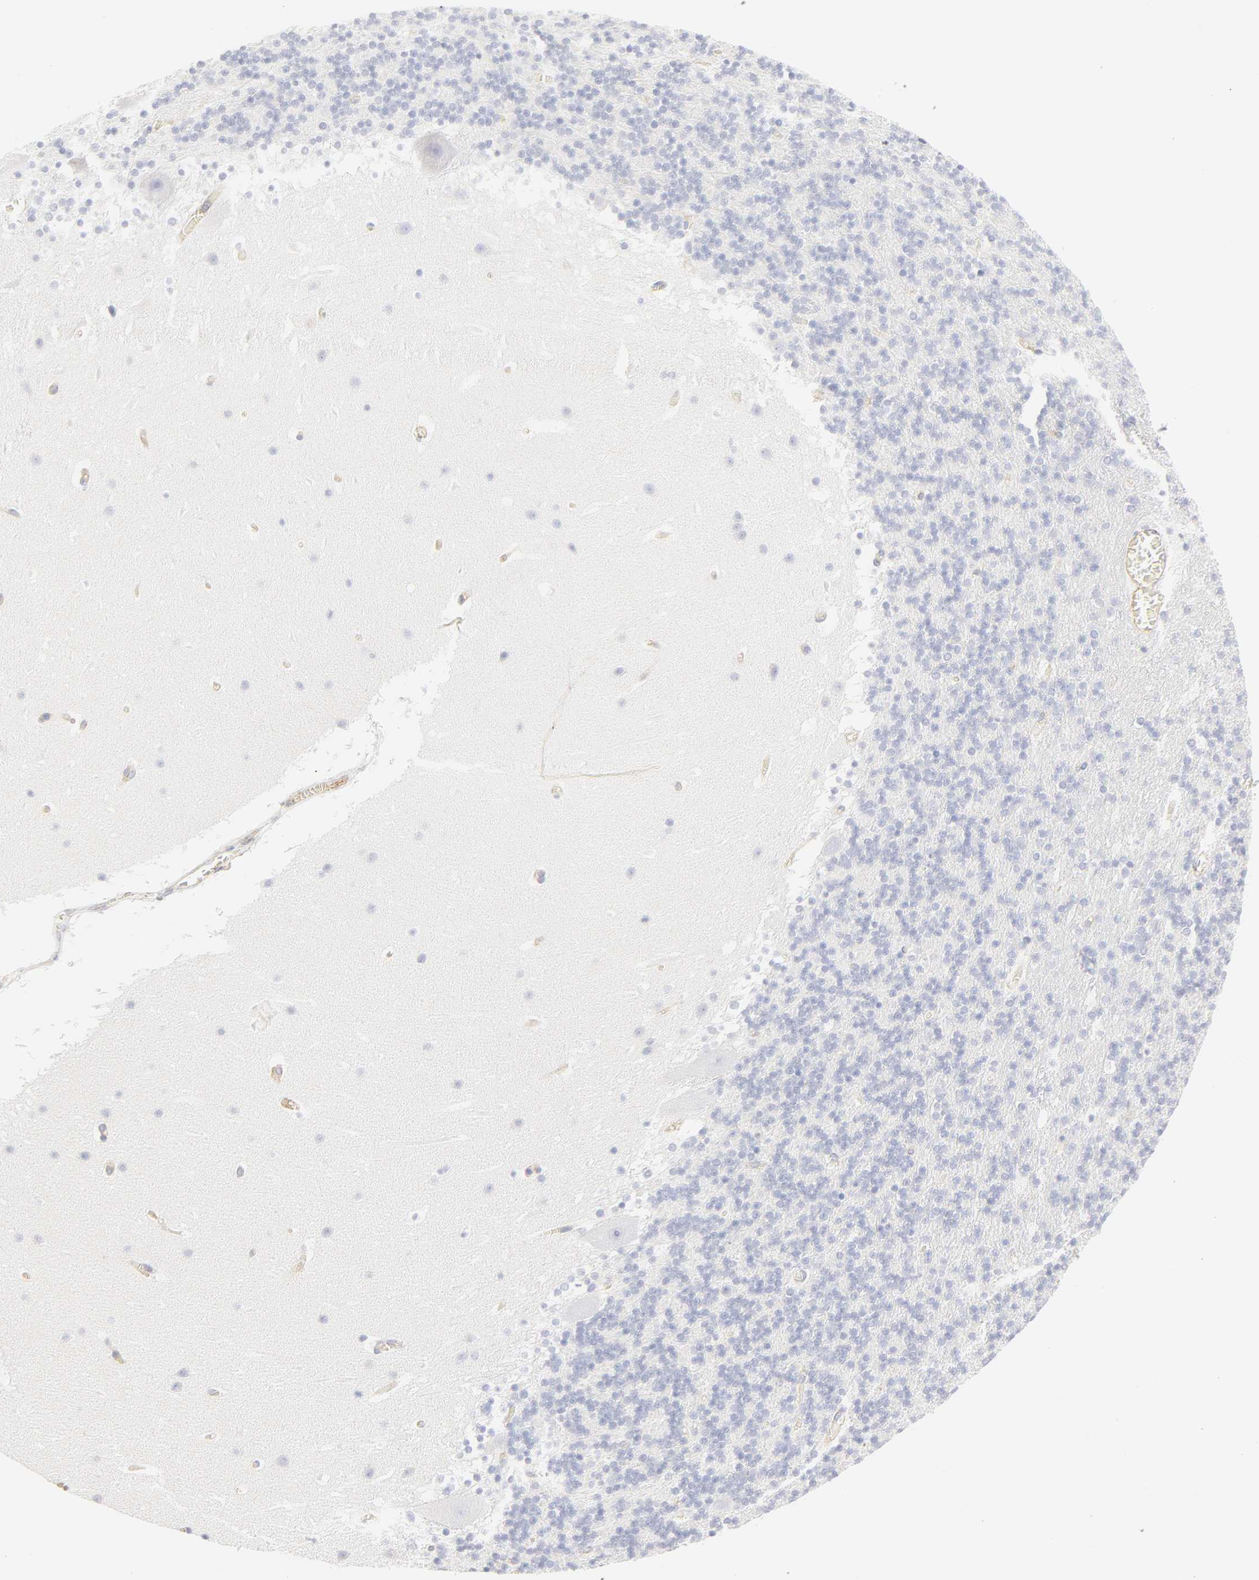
{"staining": {"intensity": "negative", "quantity": "none", "location": "none"}, "tissue": "cerebellum", "cell_type": "Cells in granular layer", "image_type": "normal", "snomed": [{"axis": "morphology", "description": "Normal tissue, NOS"}, {"axis": "topography", "description": "Cerebellum"}], "caption": "This is an IHC micrograph of normal human cerebellum. There is no staining in cells in granular layer.", "gene": "ITGA5", "patient": {"sex": "male", "age": 45}}